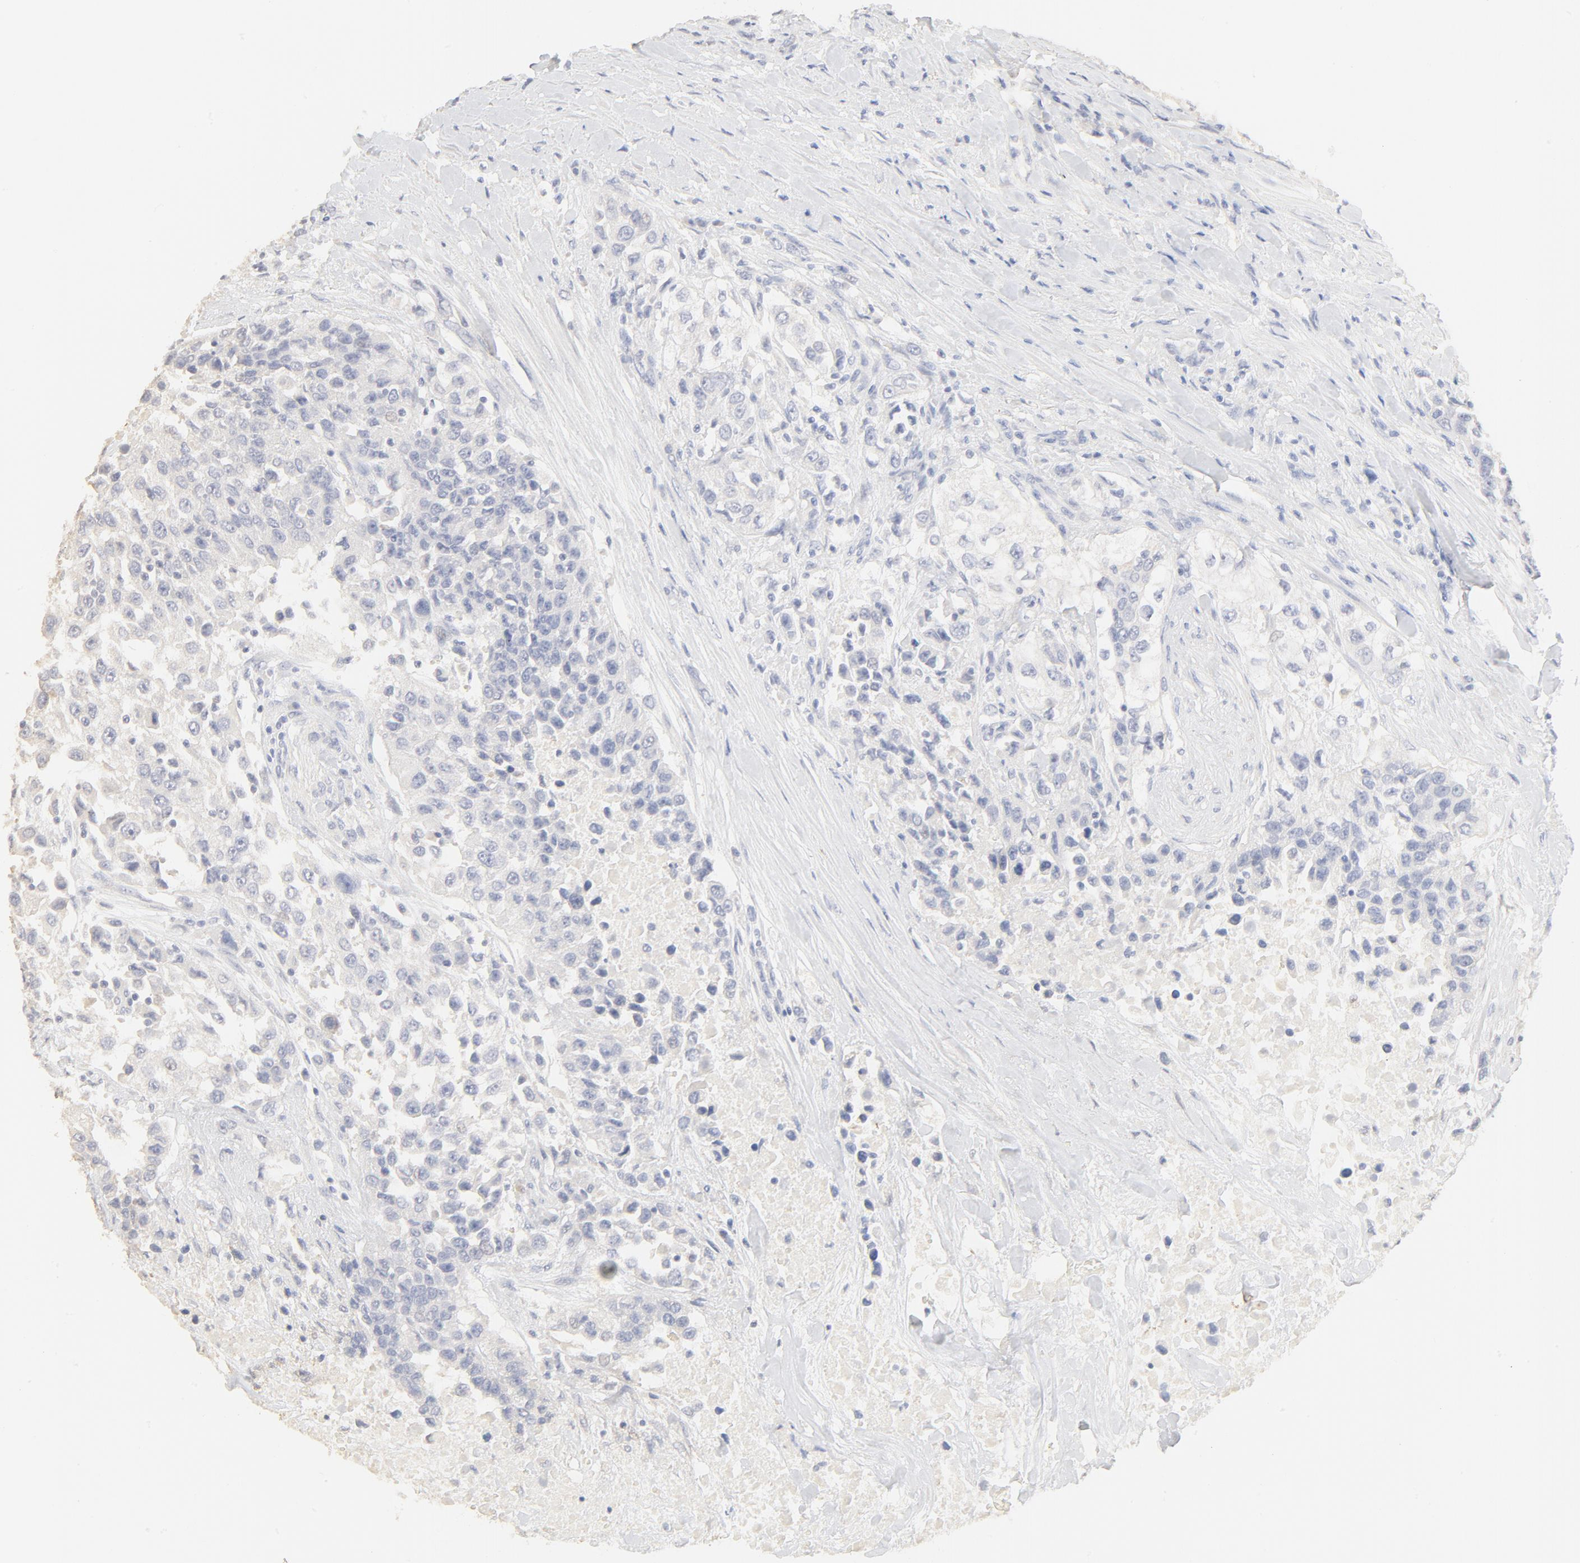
{"staining": {"intensity": "negative", "quantity": "none", "location": "none"}, "tissue": "urothelial cancer", "cell_type": "Tumor cells", "image_type": "cancer", "snomed": [{"axis": "morphology", "description": "Urothelial carcinoma, High grade"}, {"axis": "topography", "description": "Urinary bladder"}], "caption": "The micrograph reveals no staining of tumor cells in urothelial cancer.", "gene": "FCGBP", "patient": {"sex": "female", "age": 80}}